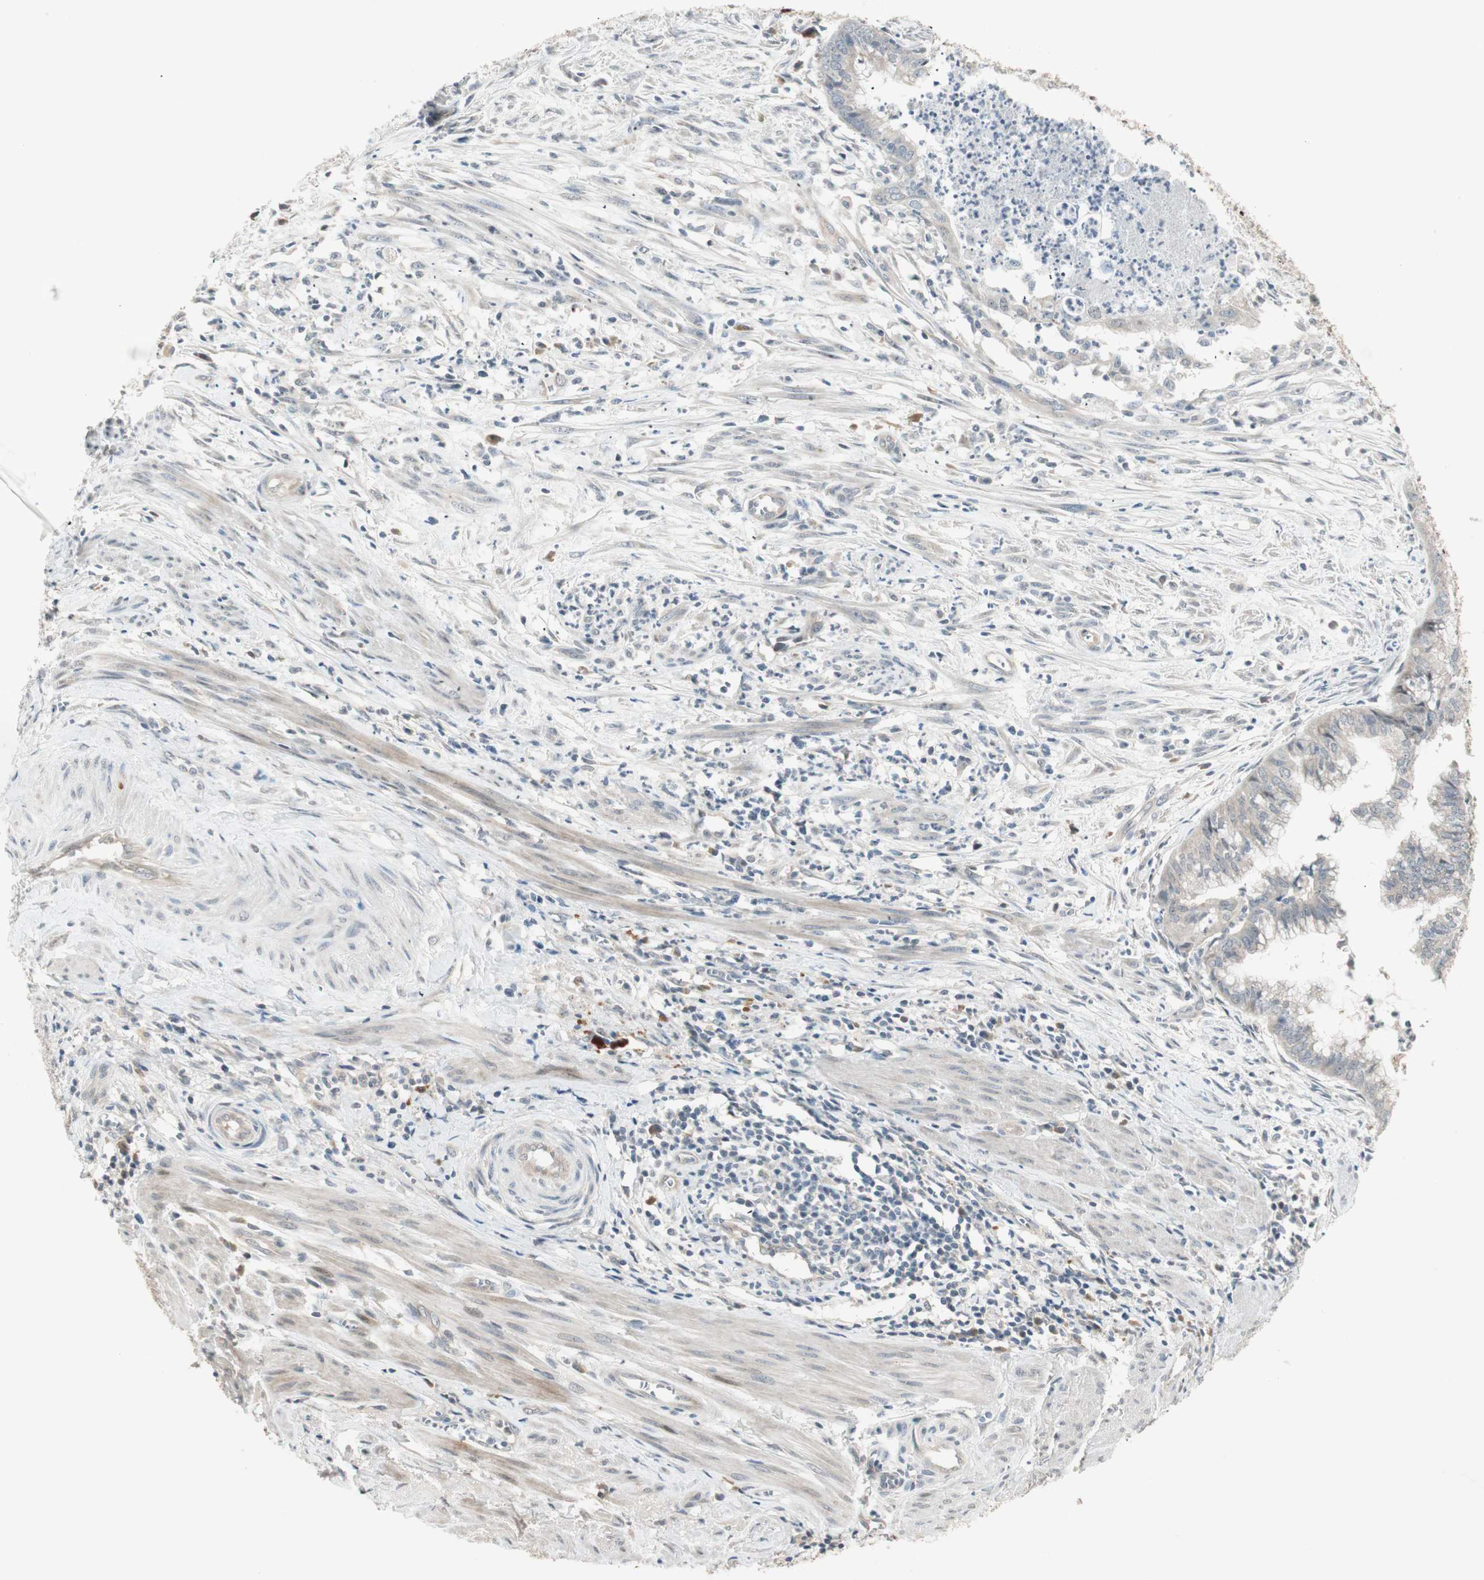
{"staining": {"intensity": "weak", "quantity": "<25%", "location": "cytoplasmic/membranous"}, "tissue": "endometrial cancer", "cell_type": "Tumor cells", "image_type": "cancer", "snomed": [{"axis": "morphology", "description": "Necrosis, NOS"}, {"axis": "morphology", "description": "Adenocarcinoma, NOS"}, {"axis": "topography", "description": "Endometrium"}], "caption": "Immunohistochemical staining of human endometrial cancer (adenocarcinoma) shows no significant expression in tumor cells. (DAB (3,3'-diaminobenzidine) immunohistochemistry visualized using brightfield microscopy, high magnification).", "gene": "ACSL5", "patient": {"sex": "female", "age": 79}}